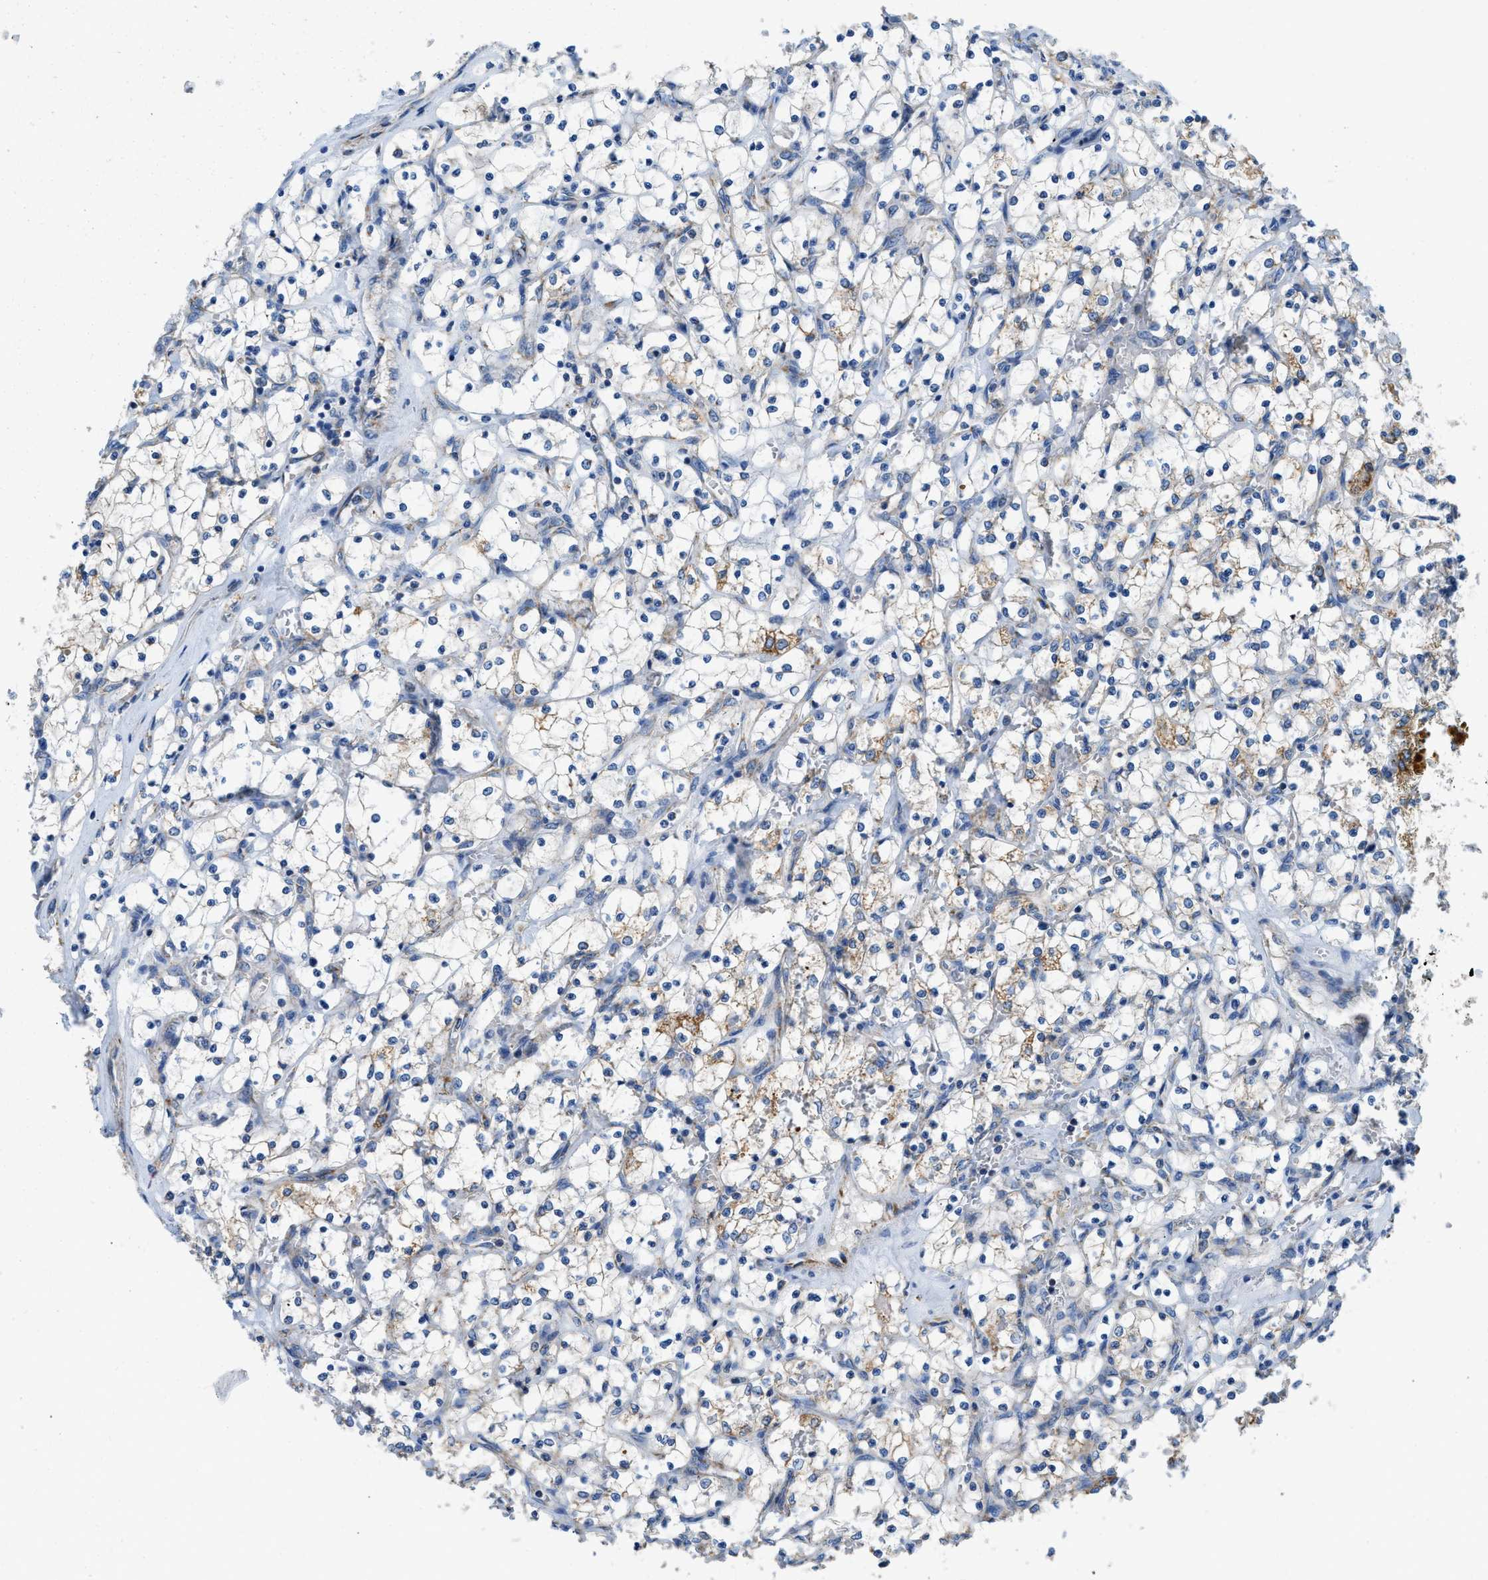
{"staining": {"intensity": "weak", "quantity": "<25%", "location": "cytoplasmic/membranous"}, "tissue": "renal cancer", "cell_type": "Tumor cells", "image_type": "cancer", "snomed": [{"axis": "morphology", "description": "Adenocarcinoma, NOS"}, {"axis": "topography", "description": "Kidney"}], "caption": "Renal adenocarcinoma was stained to show a protein in brown. There is no significant expression in tumor cells. (DAB immunohistochemistry (IHC) with hematoxylin counter stain).", "gene": "SLC25A13", "patient": {"sex": "female", "age": 69}}